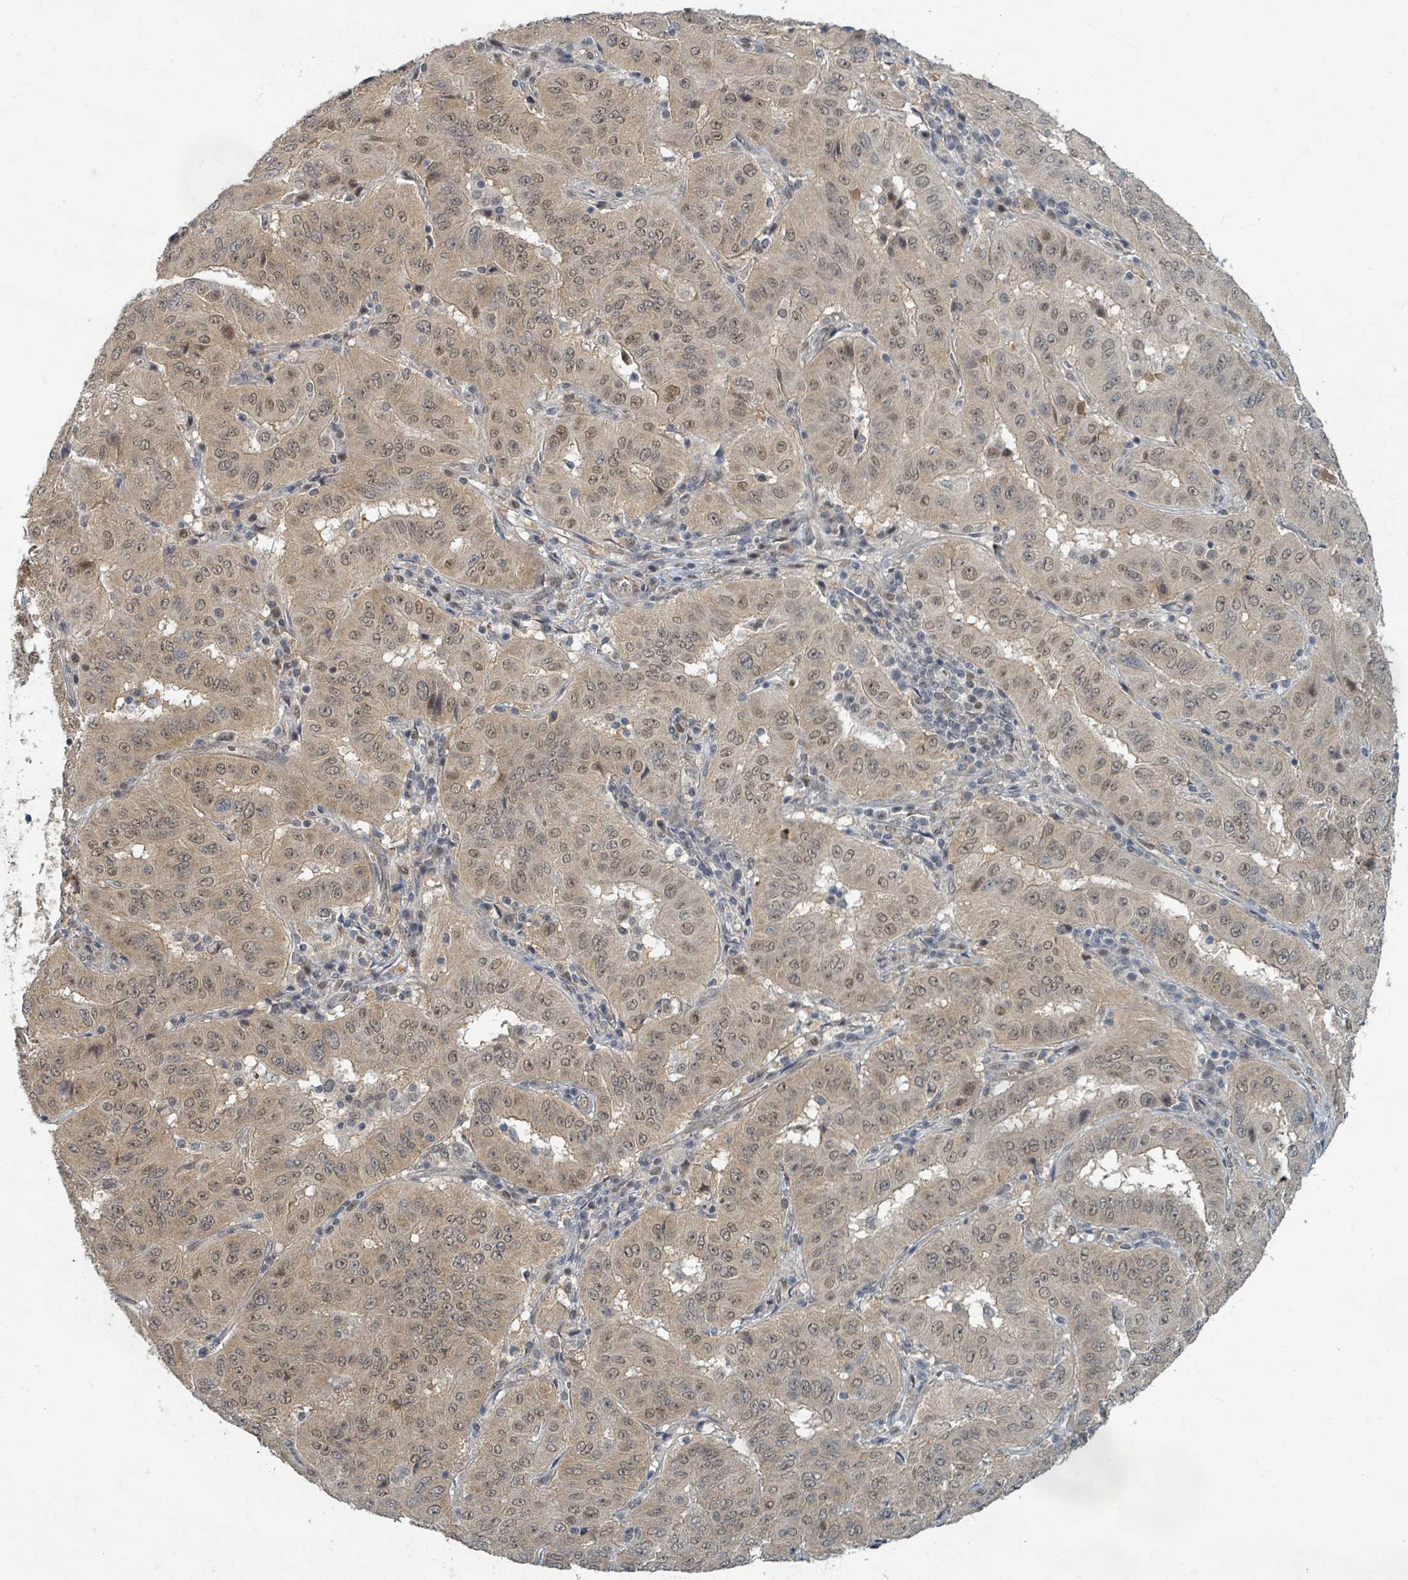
{"staining": {"intensity": "weak", "quantity": ">75%", "location": "cytoplasmic/membranous,nuclear"}, "tissue": "pancreatic cancer", "cell_type": "Tumor cells", "image_type": "cancer", "snomed": [{"axis": "morphology", "description": "Adenocarcinoma, NOS"}, {"axis": "topography", "description": "Pancreas"}], "caption": "Protein staining shows weak cytoplasmic/membranous and nuclear staining in about >75% of tumor cells in adenocarcinoma (pancreatic). The staining was performed using DAB (3,3'-diaminobenzidine) to visualize the protein expression in brown, while the nuclei were stained in blue with hematoxylin (Magnification: 20x).", "gene": "INTS15", "patient": {"sex": "male", "age": 63}}